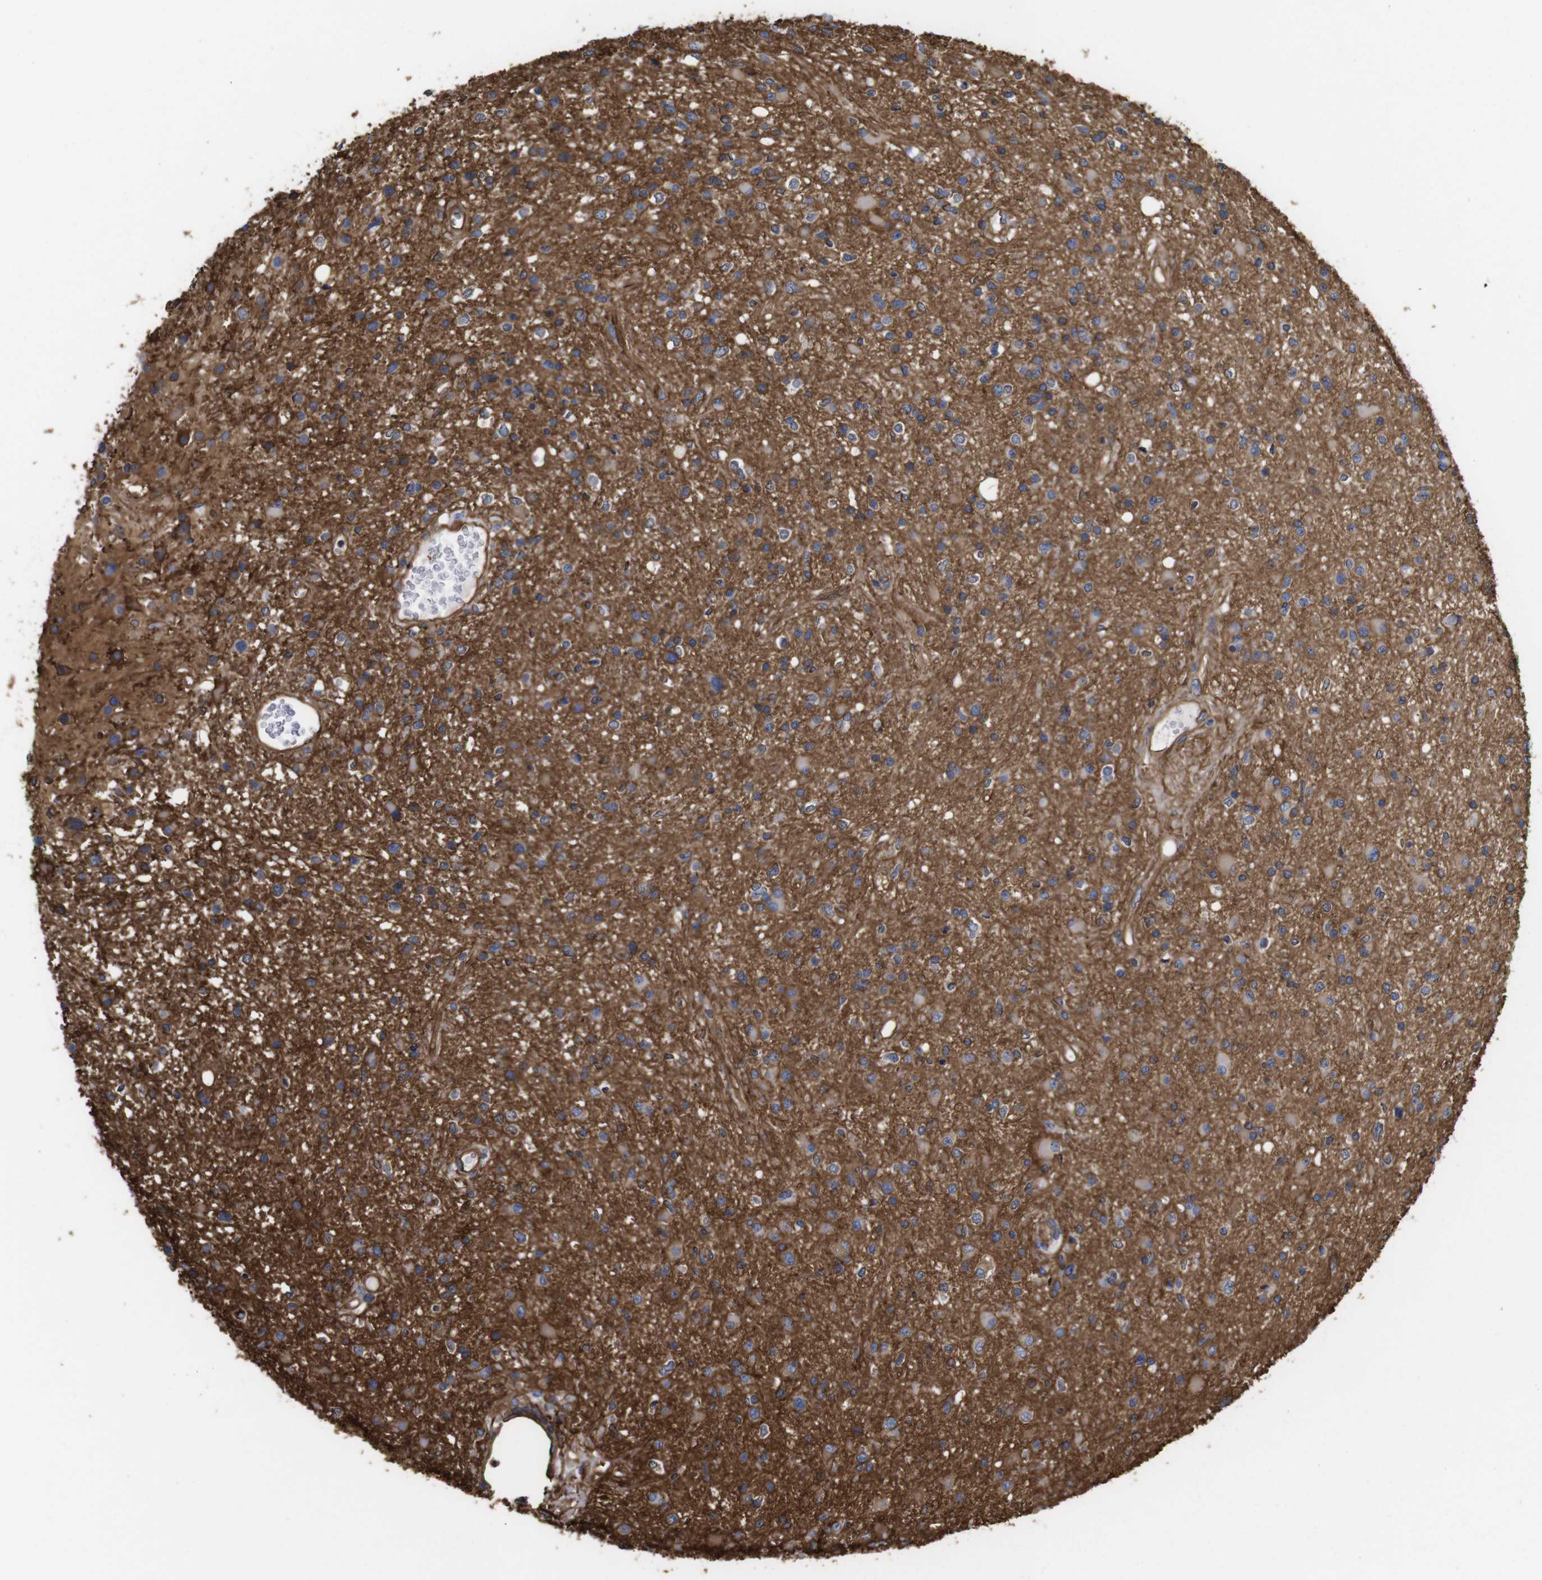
{"staining": {"intensity": "moderate", "quantity": "<25%", "location": "cytoplasmic/membranous"}, "tissue": "glioma", "cell_type": "Tumor cells", "image_type": "cancer", "snomed": [{"axis": "morphology", "description": "Glioma, malignant, High grade"}, {"axis": "topography", "description": "Brain"}], "caption": "The micrograph demonstrates staining of glioma, revealing moderate cytoplasmic/membranous protein positivity (brown color) within tumor cells. The staining was performed using DAB to visualize the protein expression in brown, while the nuclei were stained in blue with hematoxylin (Magnification: 20x).", "gene": "SPTBN1", "patient": {"sex": "male", "age": 33}}